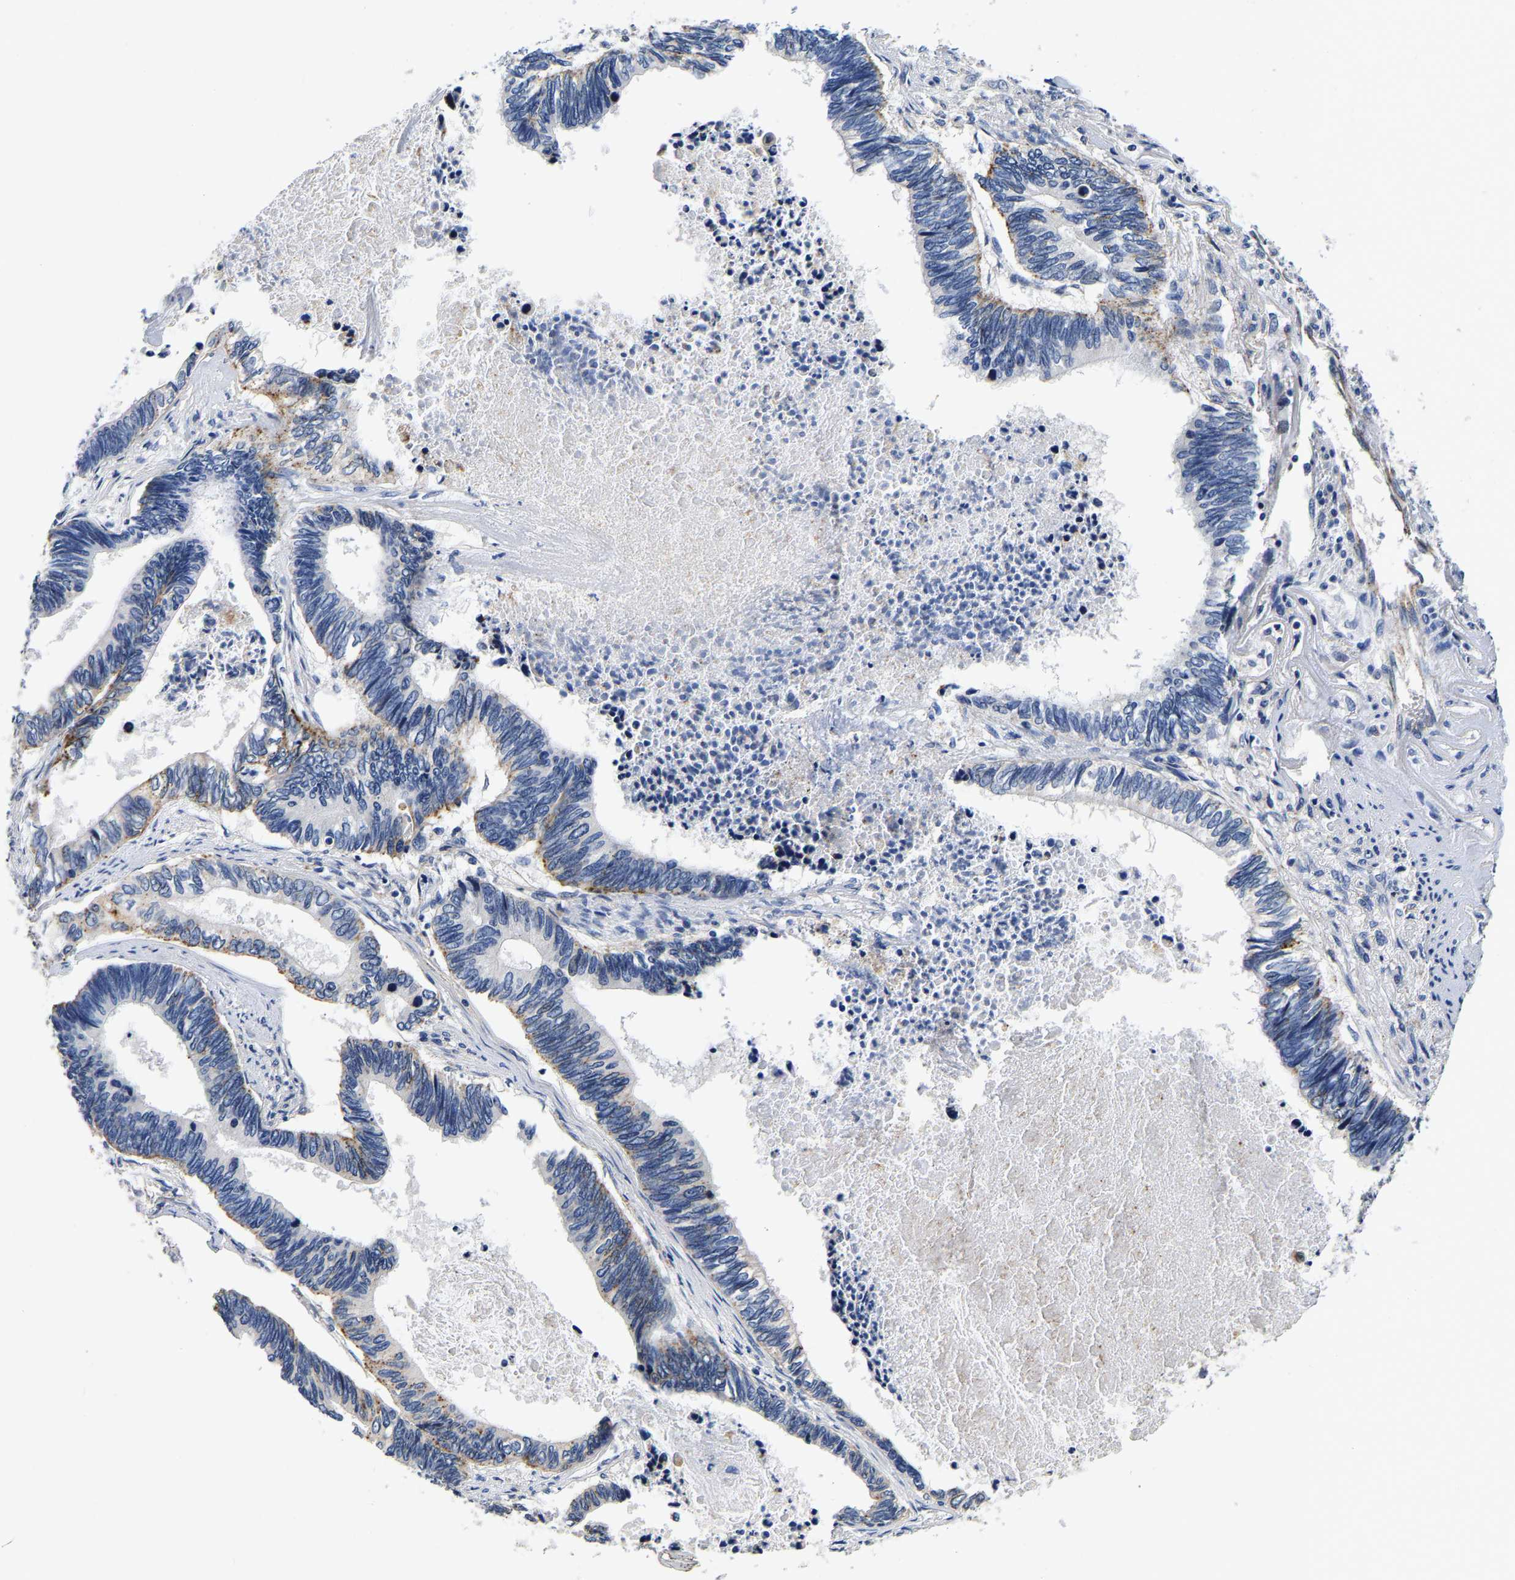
{"staining": {"intensity": "negative", "quantity": "none", "location": "none"}, "tissue": "pancreatic cancer", "cell_type": "Tumor cells", "image_type": "cancer", "snomed": [{"axis": "morphology", "description": "Adenocarcinoma, NOS"}, {"axis": "topography", "description": "Pancreas"}], "caption": "The image shows no staining of tumor cells in adenocarcinoma (pancreatic).", "gene": "GRN", "patient": {"sex": "female", "age": 70}}